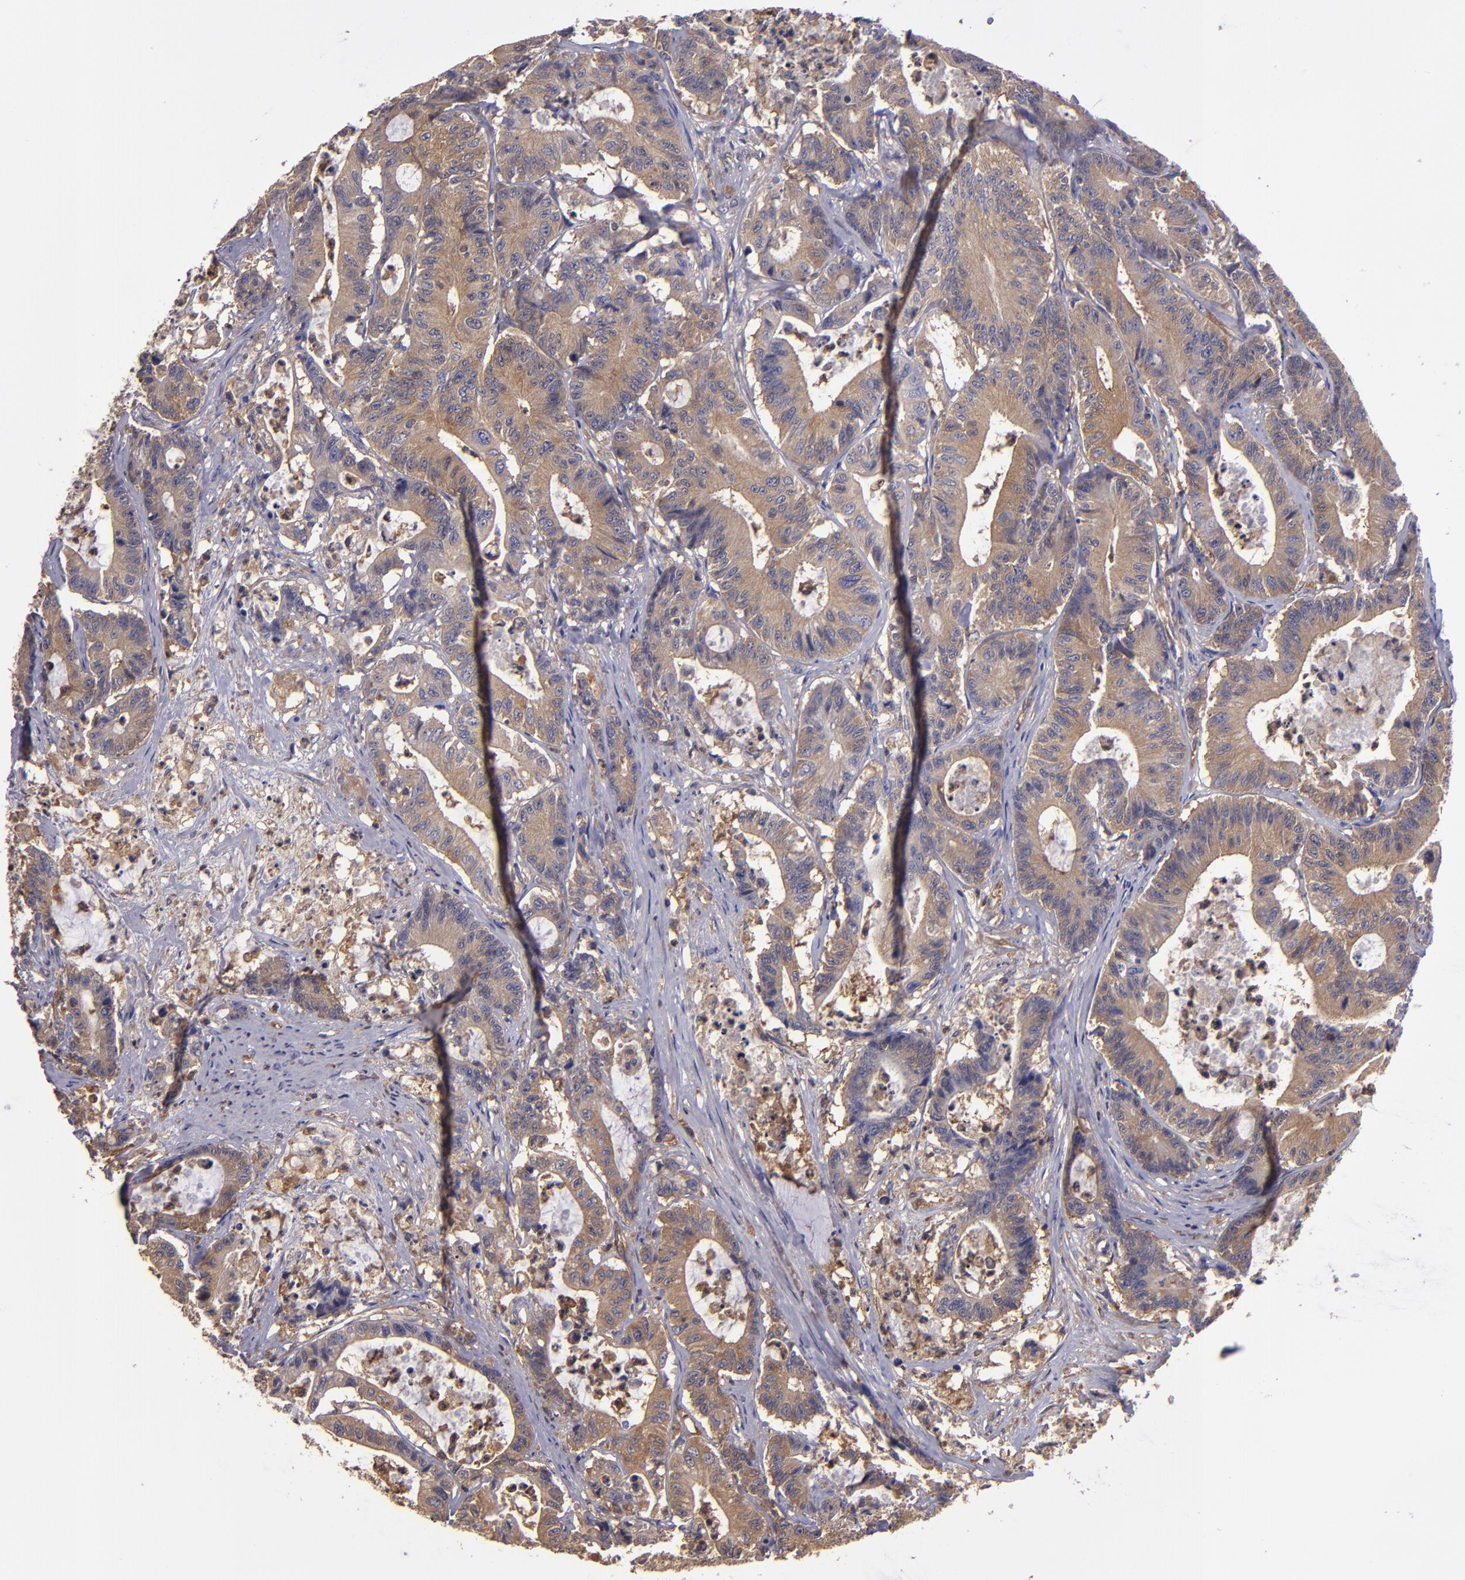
{"staining": {"intensity": "moderate", "quantity": ">75%", "location": "cytoplasmic/membranous"}, "tissue": "colorectal cancer", "cell_type": "Tumor cells", "image_type": "cancer", "snomed": [{"axis": "morphology", "description": "Adenocarcinoma, NOS"}, {"axis": "topography", "description": "Colon"}], "caption": "A histopathology image of human colorectal adenocarcinoma stained for a protein reveals moderate cytoplasmic/membranous brown staining in tumor cells. (Stains: DAB in brown, nuclei in blue, Microscopy: brightfield microscopy at high magnification).", "gene": "CARS1", "patient": {"sex": "female", "age": 84}}